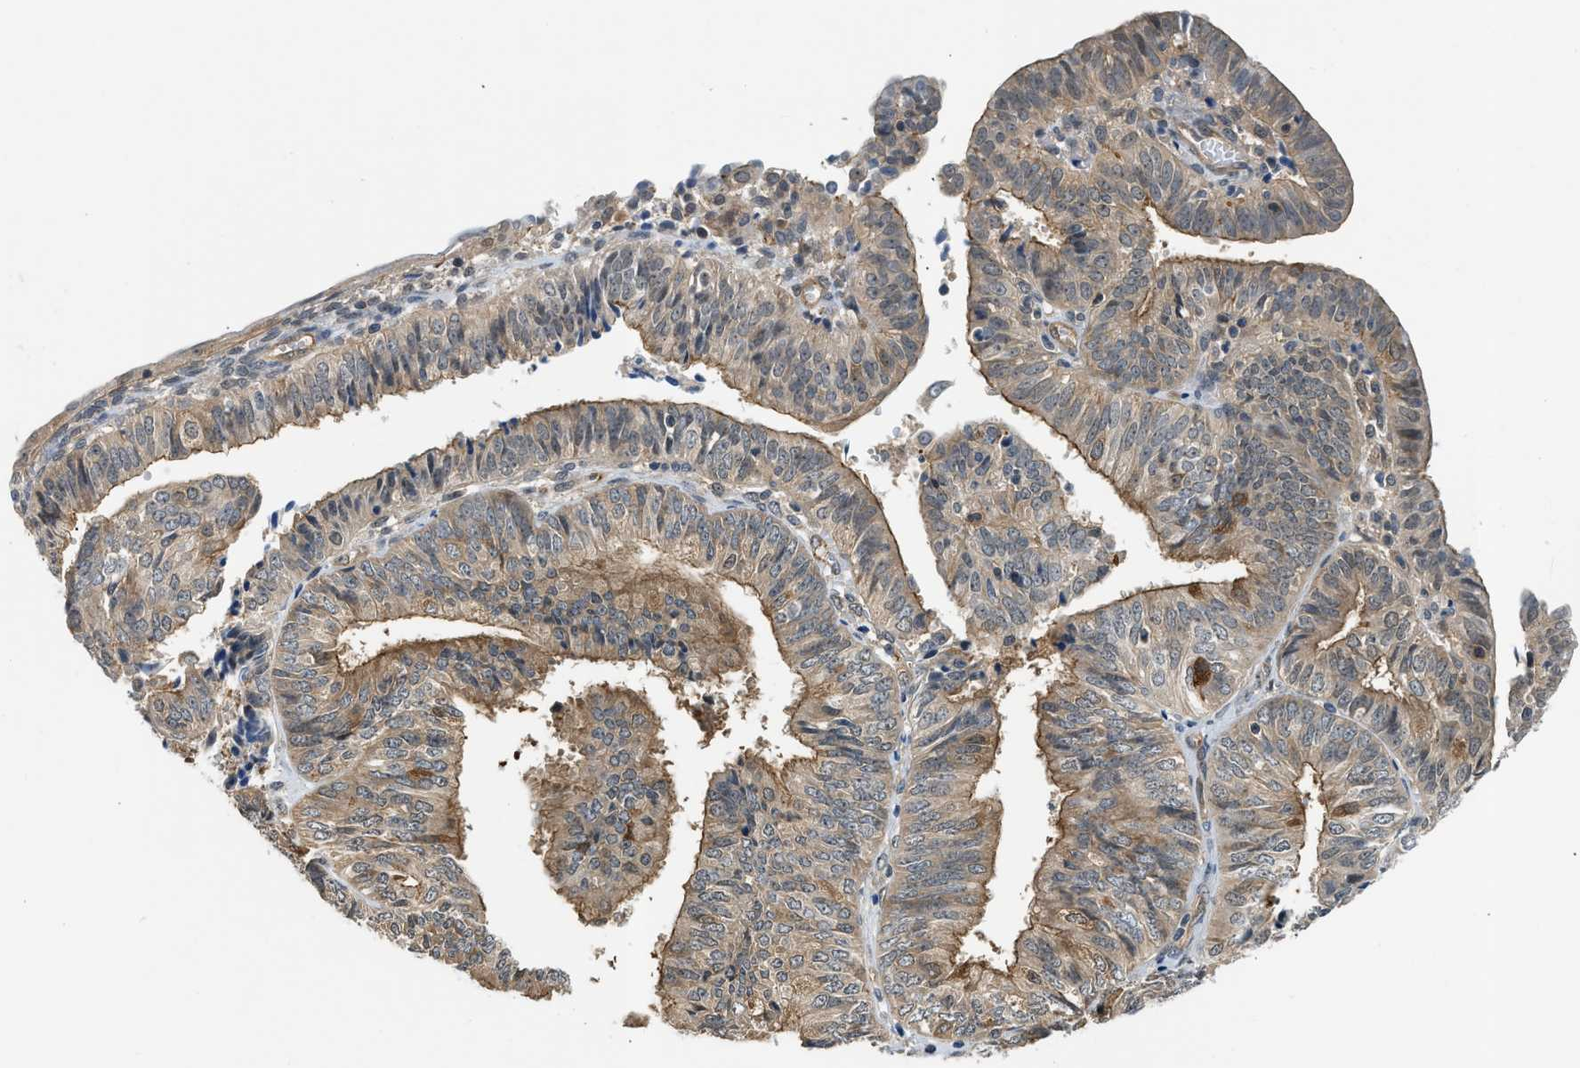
{"staining": {"intensity": "moderate", "quantity": "25%-75%", "location": "cytoplasmic/membranous"}, "tissue": "endometrial cancer", "cell_type": "Tumor cells", "image_type": "cancer", "snomed": [{"axis": "morphology", "description": "Adenocarcinoma, NOS"}, {"axis": "topography", "description": "Endometrium"}], "caption": "Moderate cytoplasmic/membranous protein positivity is identified in approximately 25%-75% of tumor cells in endometrial cancer (adenocarcinoma). Immunohistochemistry stains the protein in brown and the nuclei are stained blue.", "gene": "CBLB", "patient": {"sex": "female", "age": 58}}